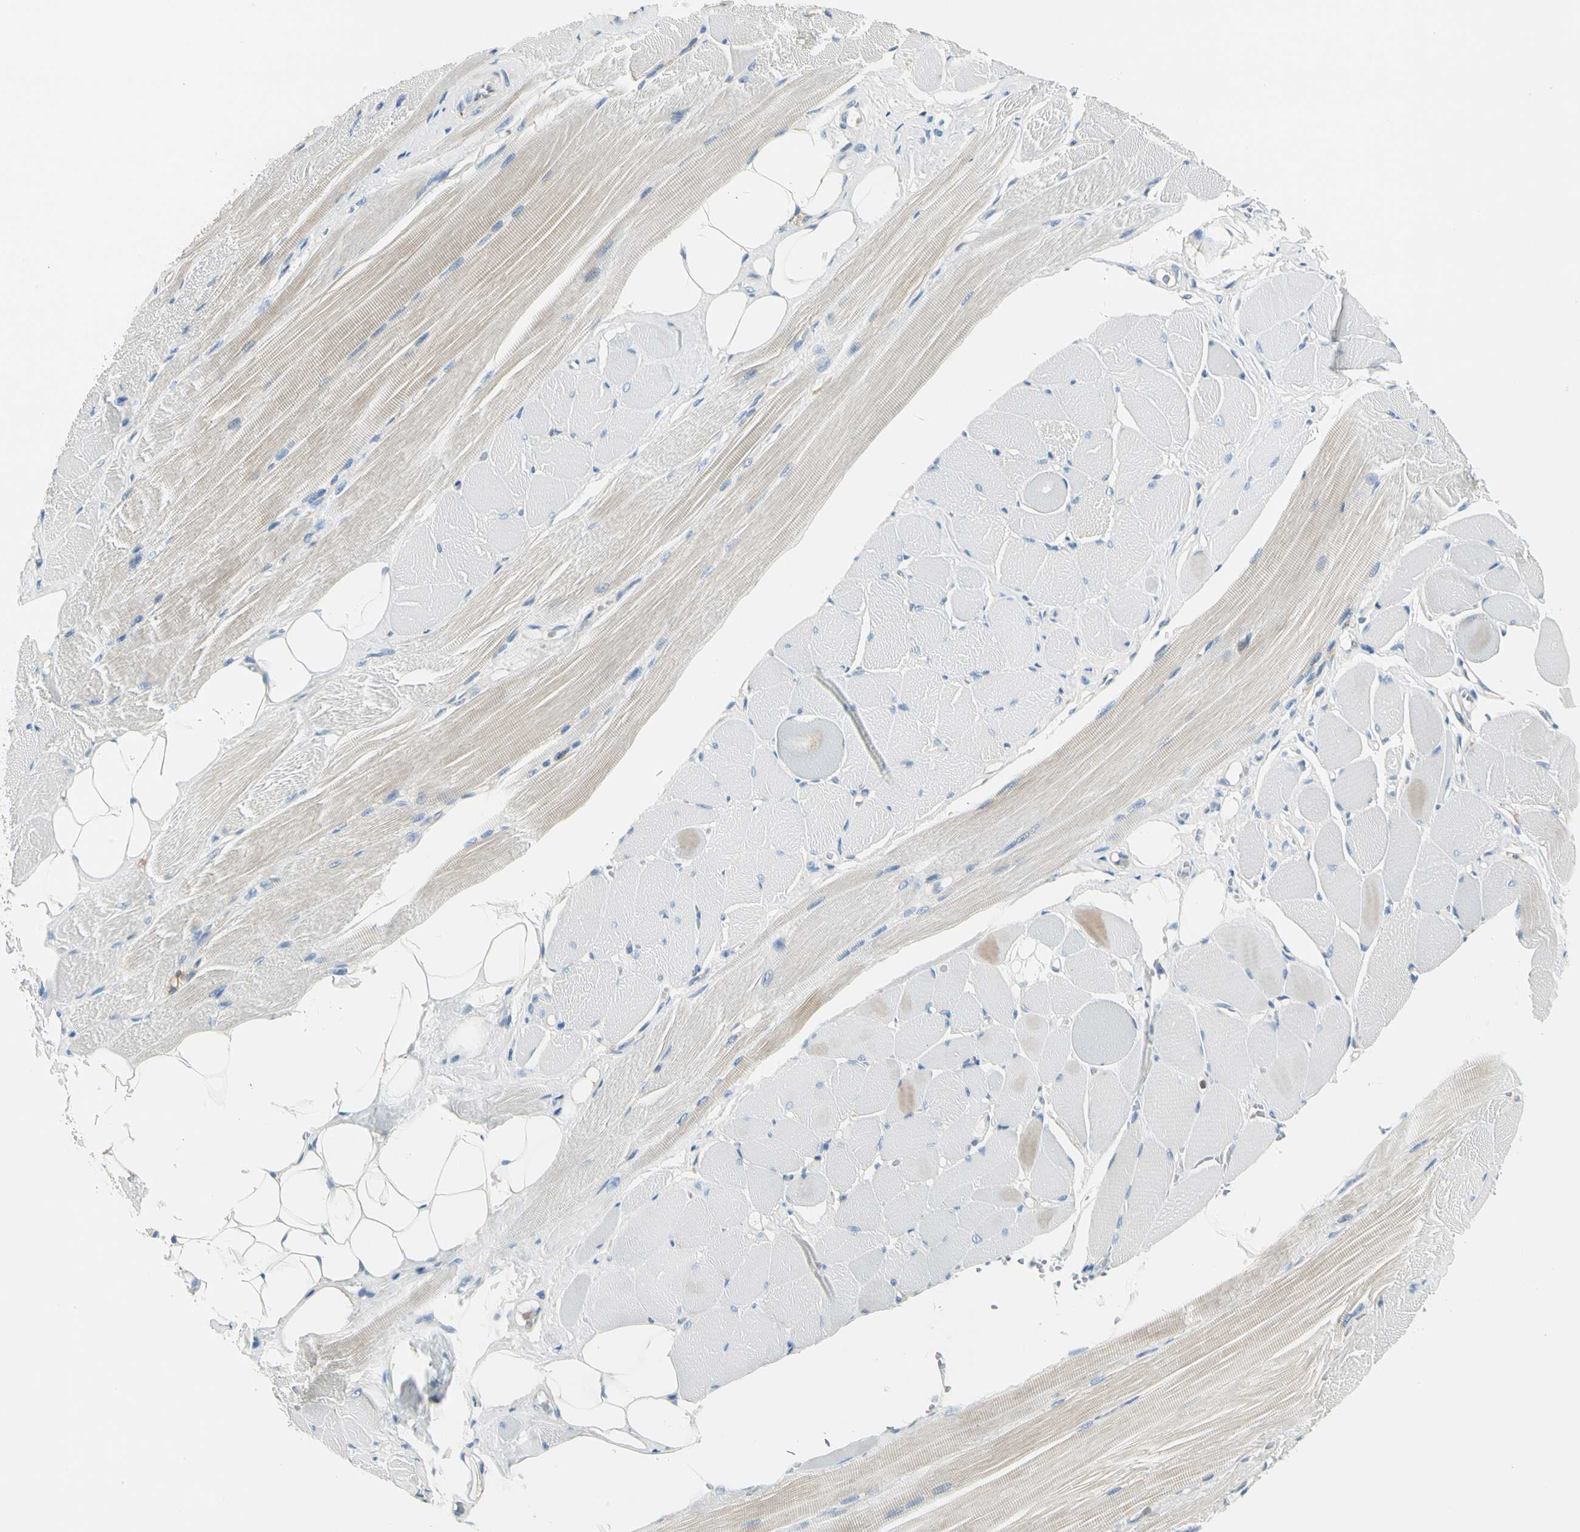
{"staining": {"intensity": "negative", "quantity": "none", "location": "none"}, "tissue": "adipose tissue", "cell_type": "Adipocytes", "image_type": "normal", "snomed": [{"axis": "morphology", "description": "Normal tissue, NOS"}, {"axis": "topography", "description": "Skeletal muscle"}, {"axis": "topography", "description": "Peripheral nerve tissue"}], "caption": "This image is of unremarkable adipose tissue stained with IHC to label a protein in brown with the nuclei are counter-stained blue. There is no expression in adipocytes. The staining is performed using DAB brown chromogen with nuclei counter-stained in using hematoxylin.", "gene": "CAPZA2", "patient": {"sex": "female", "age": 84}}